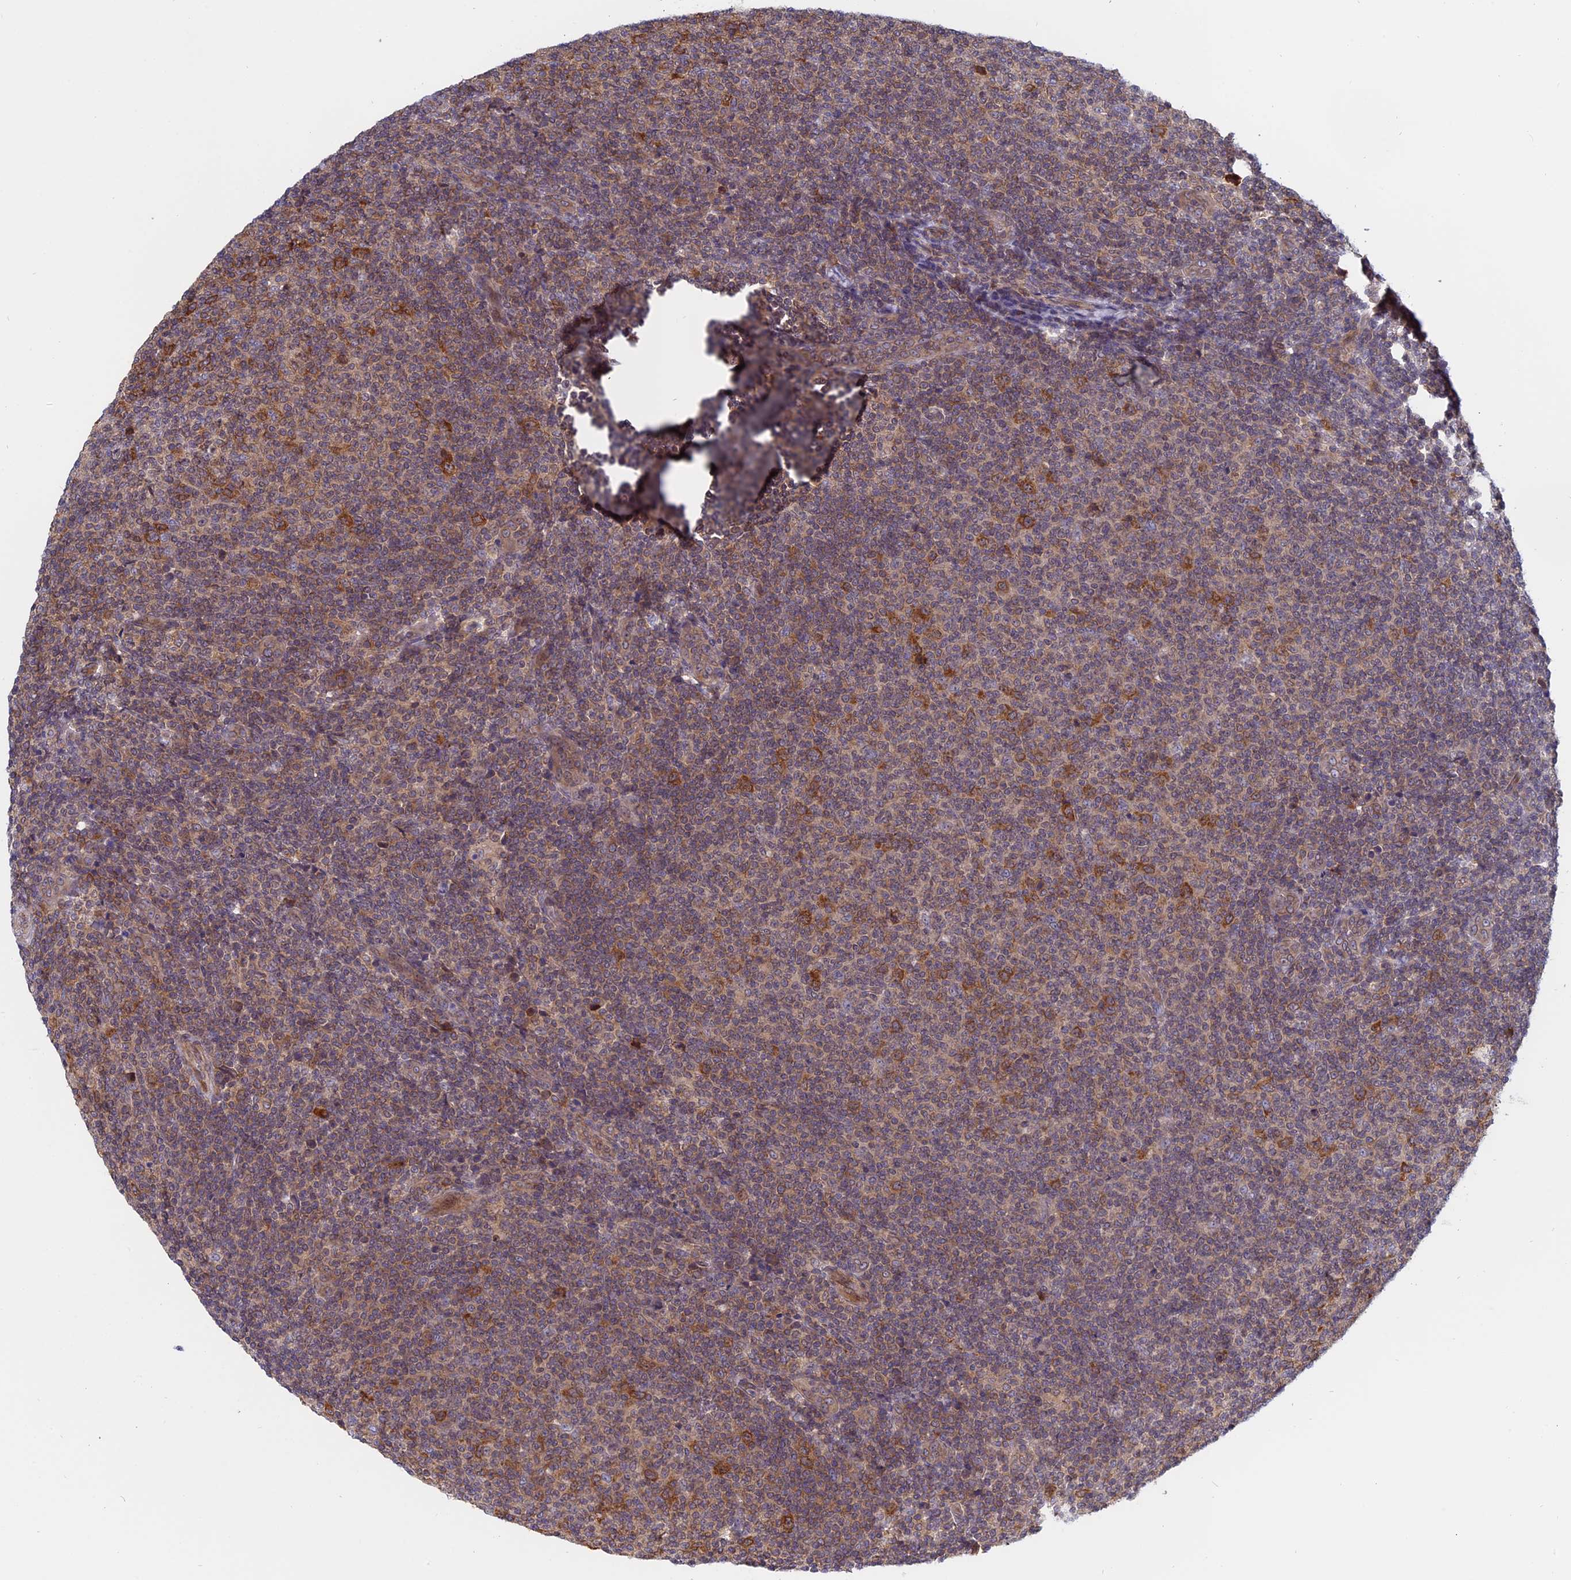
{"staining": {"intensity": "weak", "quantity": "25%-75%", "location": "cytoplasmic/membranous"}, "tissue": "lymphoma", "cell_type": "Tumor cells", "image_type": "cancer", "snomed": [{"axis": "morphology", "description": "Malignant lymphoma, non-Hodgkin's type, Low grade"}, {"axis": "topography", "description": "Lymph node"}], "caption": "About 25%-75% of tumor cells in human lymphoma demonstrate weak cytoplasmic/membranous protein positivity as visualized by brown immunohistochemical staining.", "gene": "NAA10", "patient": {"sex": "male", "age": 66}}